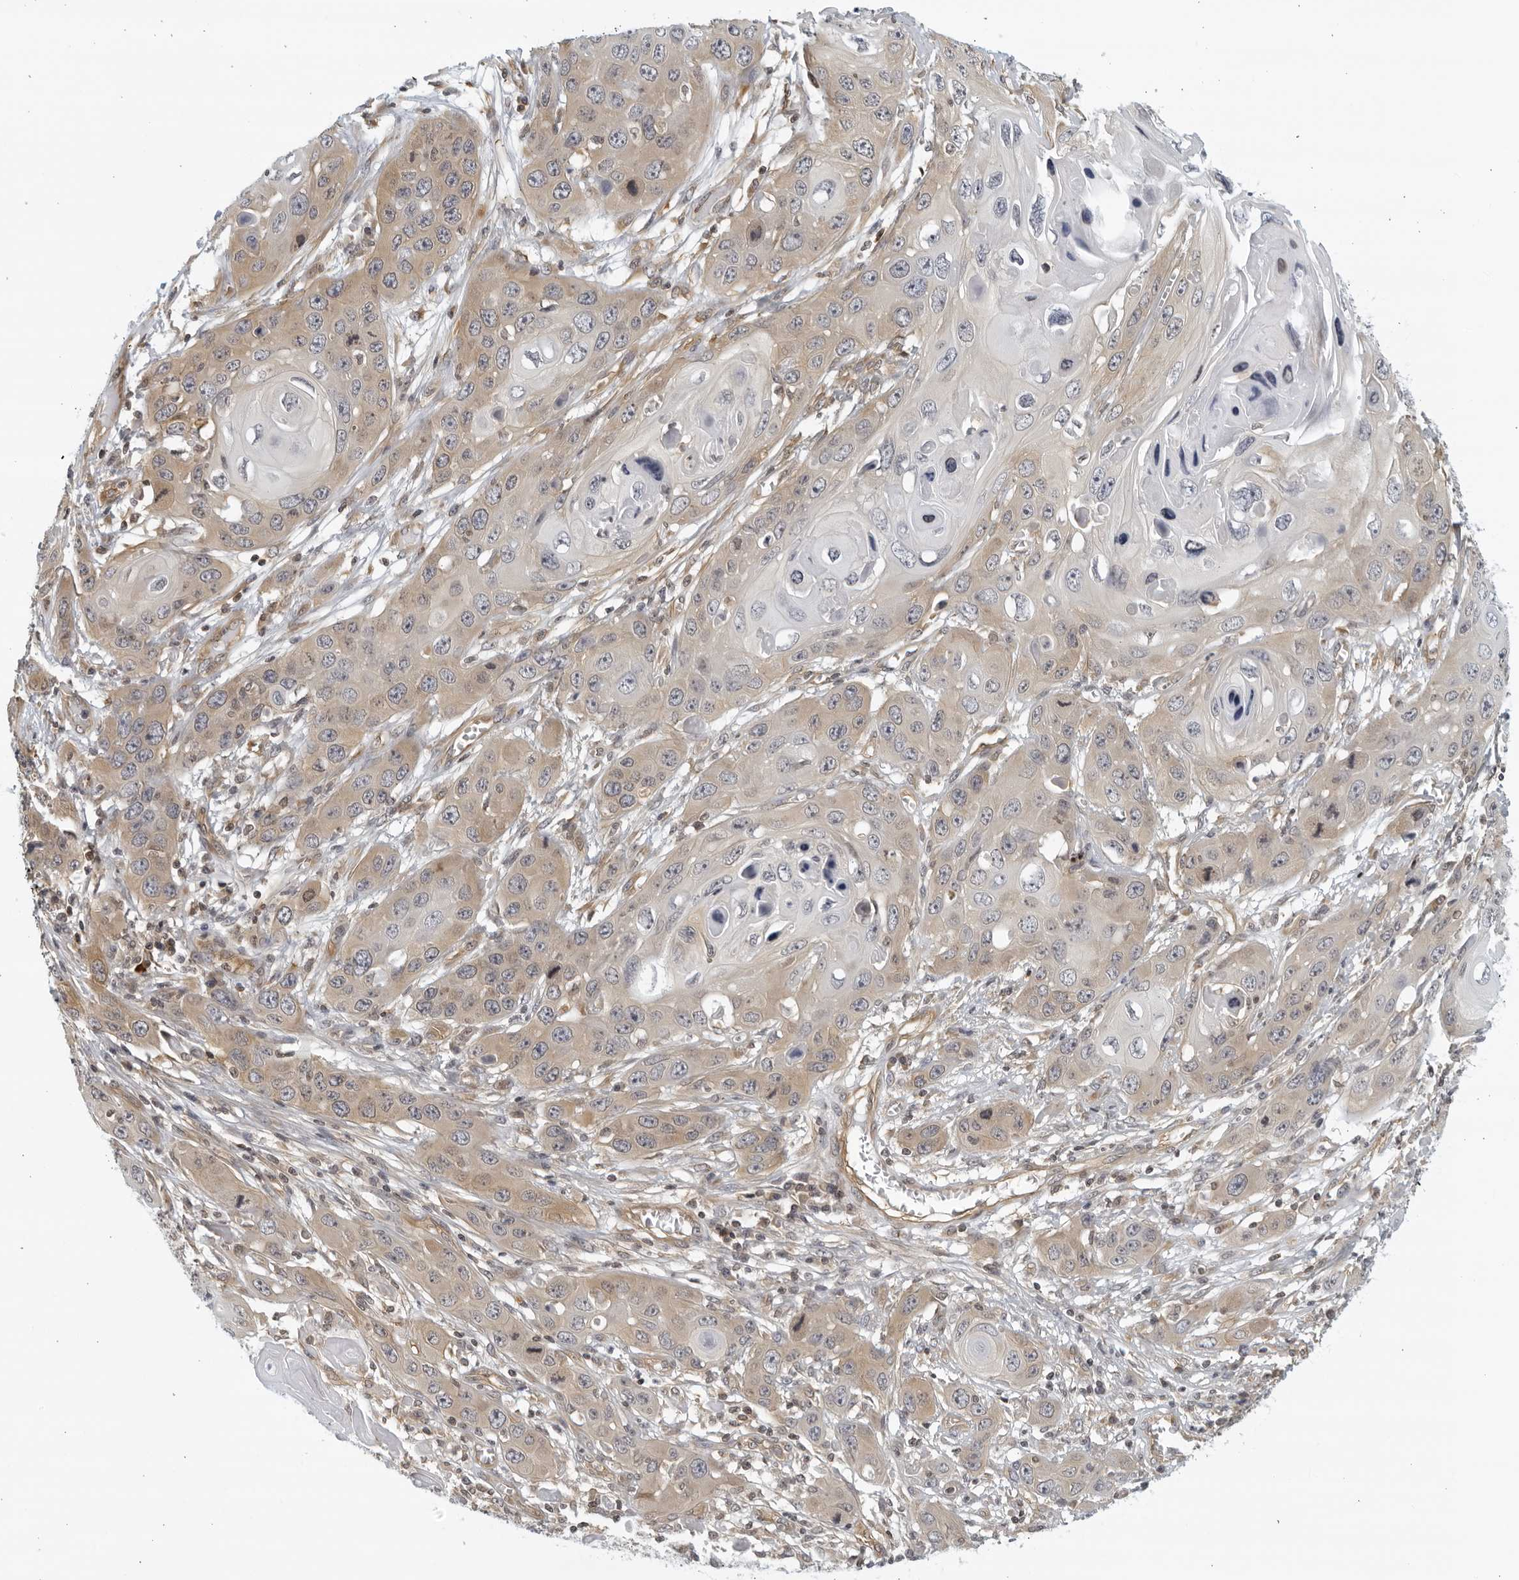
{"staining": {"intensity": "weak", "quantity": ">75%", "location": "cytoplasmic/membranous"}, "tissue": "skin cancer", "cell_type": "Tumor cells", "image_type": "cancer", "snomed": [{"axis": "morphology", "description": "Squamous cell carcinoma, NOS"}, {"axis": "topography", "description": "Skin"}], "caption": "This photomicrograph shows immunohistochemistry (IHC) staining of human skin cancer, with low weak cytoplasmic/membranous expression in approximately >75% of tumor cells.", "gene": "SERTAD4", "patient": {"sex": "male", "age": 55}}